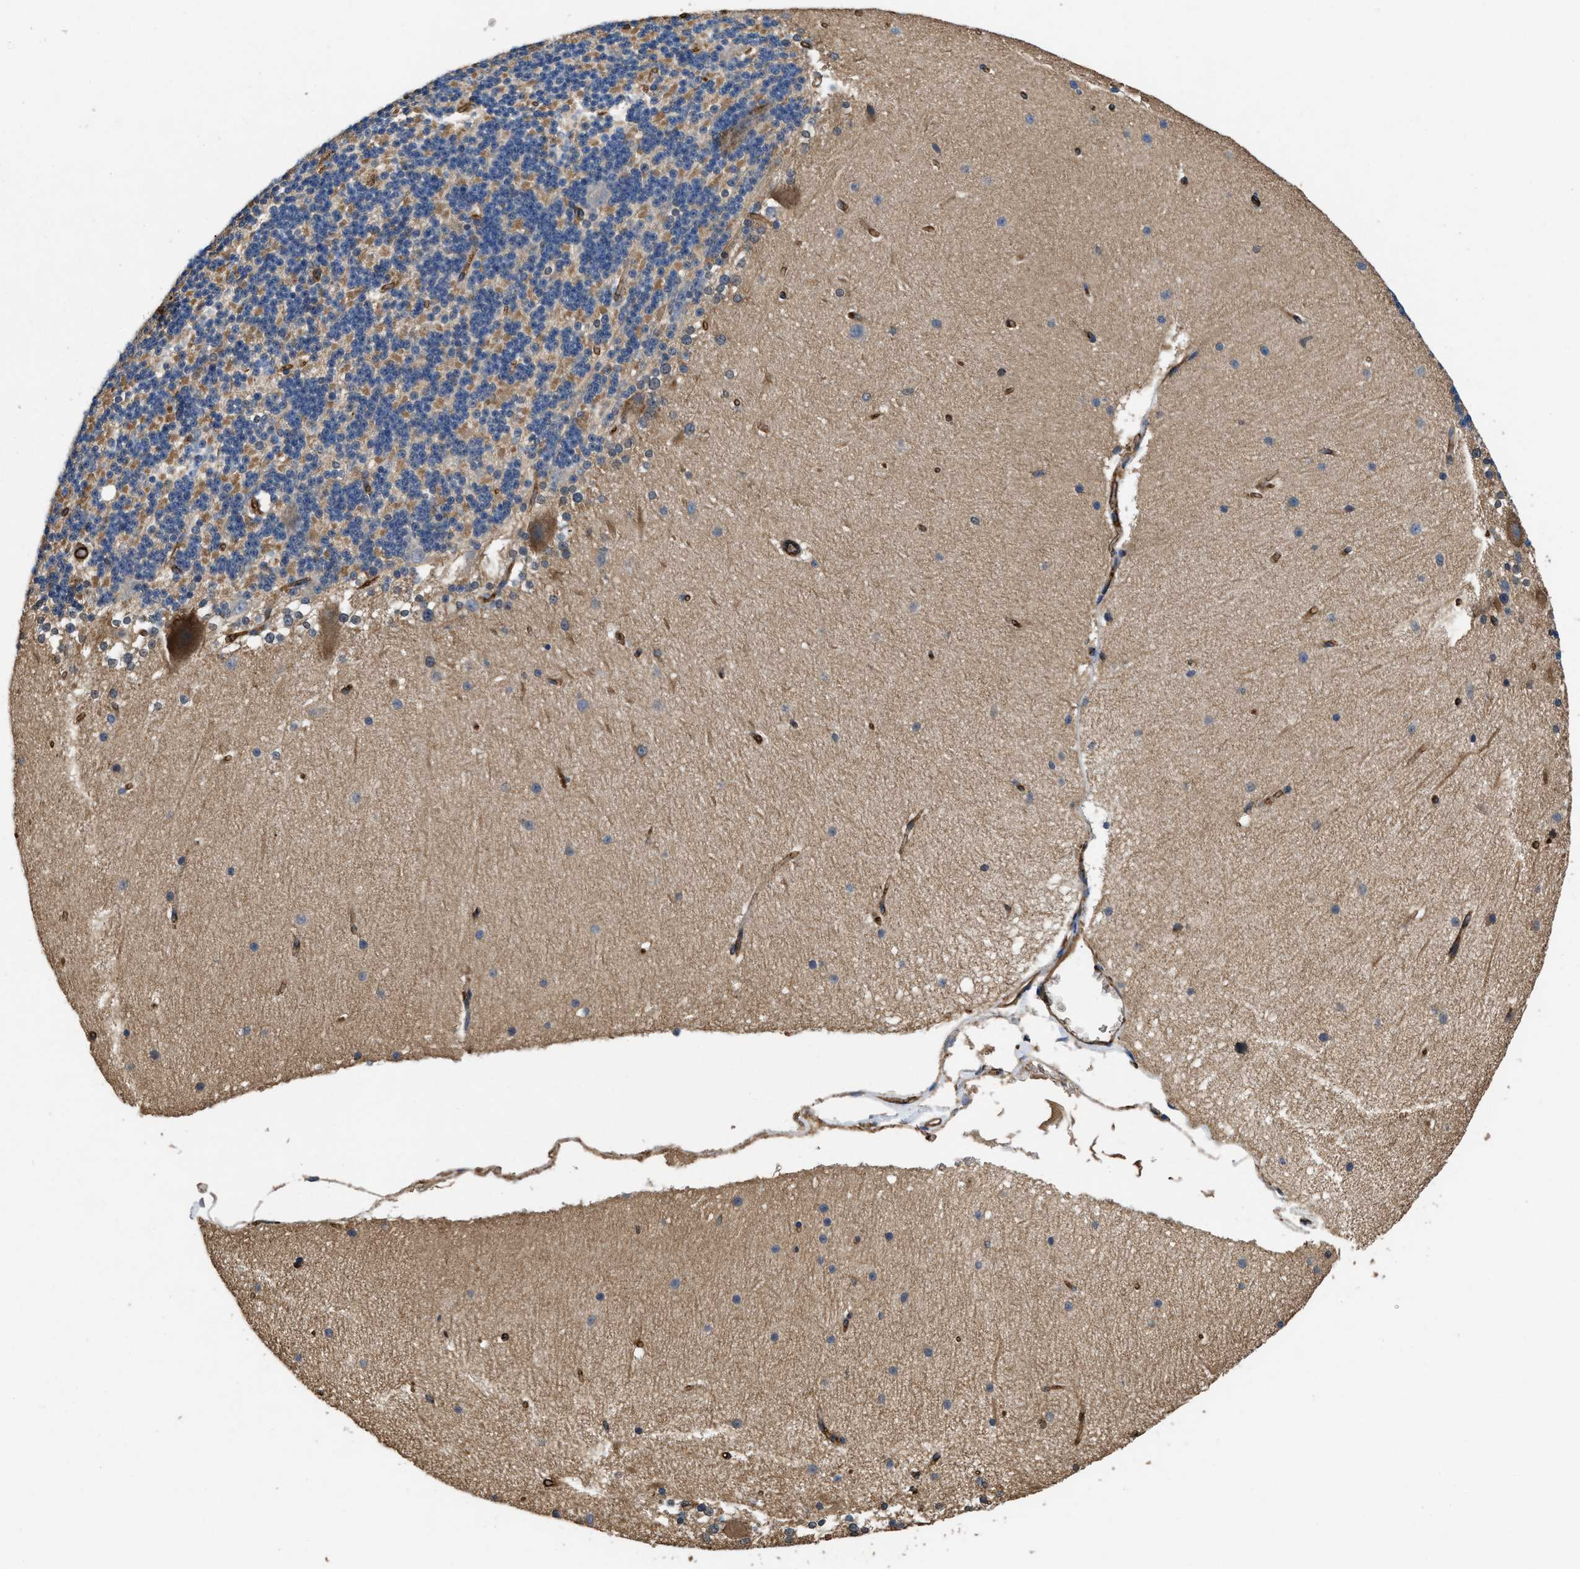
{"staining": {"intensity": "moderate", "quantity": "25%-75%", "location": "cytoplasmic/membranous"}, "tissue": "cerebellum", "cell_type": "Cells in granular layer", "image_type": "normal", "snomed": [{"axis": "morphology", "description": "Normal tissue, NOS"}, {"axis": "topography", "description": "Cerebellum"}], "caption": "Cerebellum stained for a protein exhibits moderate cytoplasmic/membranous positivity in cells in granular layer.", "gene": "LINGO2", "patient": {"sex": "female", "age": 19}}